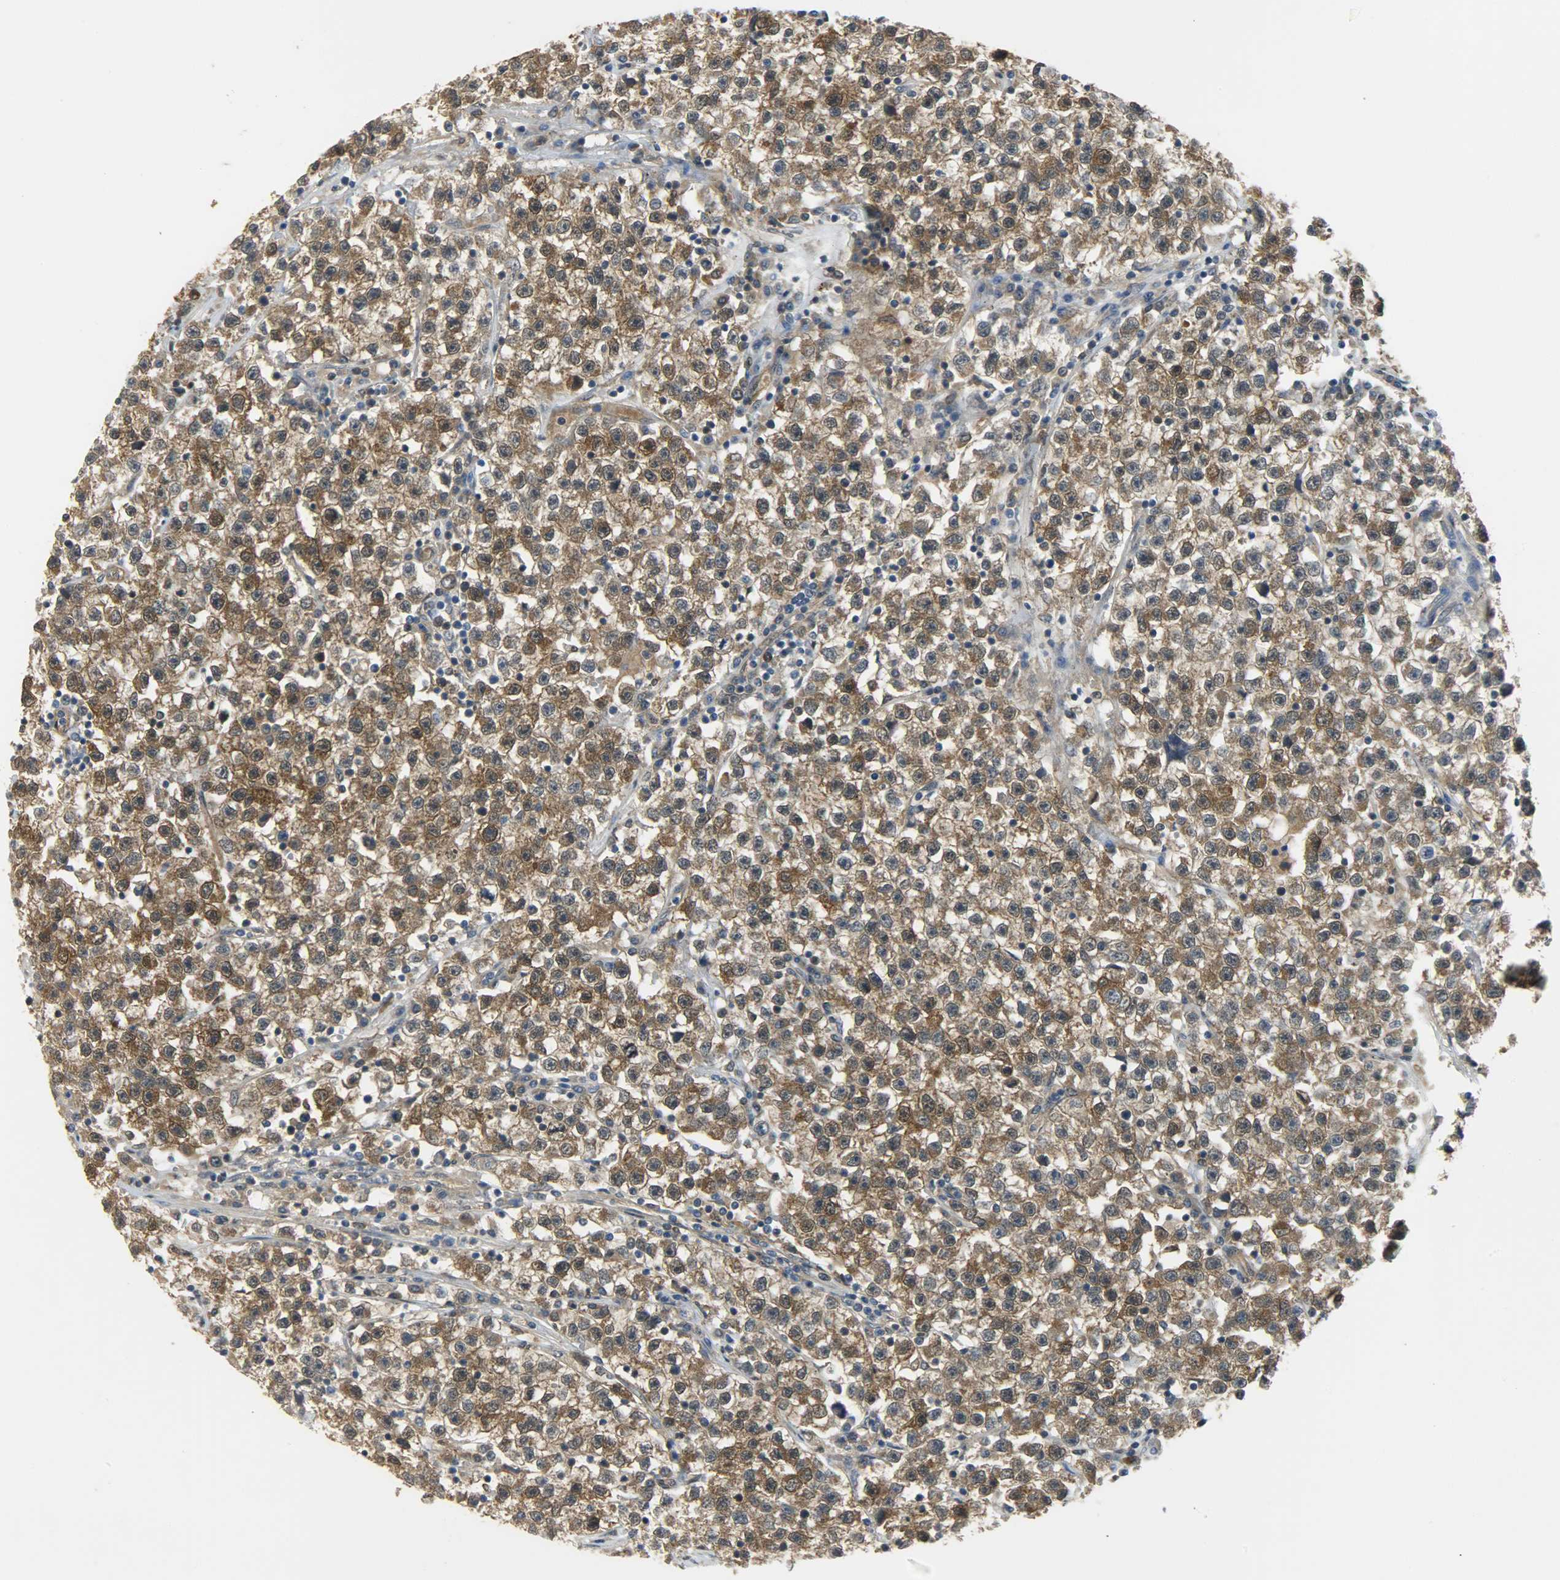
{"staining": {"intensity": "strong", "quantity": ">75%", "location": "cytoplasmic/membranous,nuclear"}, "tissue": "testis cancer", "cell_type": "Tumor cells", "image_type": "cancer", "snomed": [{"axis": "morphology", "description": "Seminoma, NOS"}, {"axis": "topography", "description": "Testis"}], "caption": "Testis seminoma tissue reveals strong cytoplasmic/membranous and nuclear positivity in approximately >75% of tumor cells (IHC, brightfield microscopy, high magnification).", "gene": "EIF4EBP1", "patient": {"sex": "male", "age": 22}}